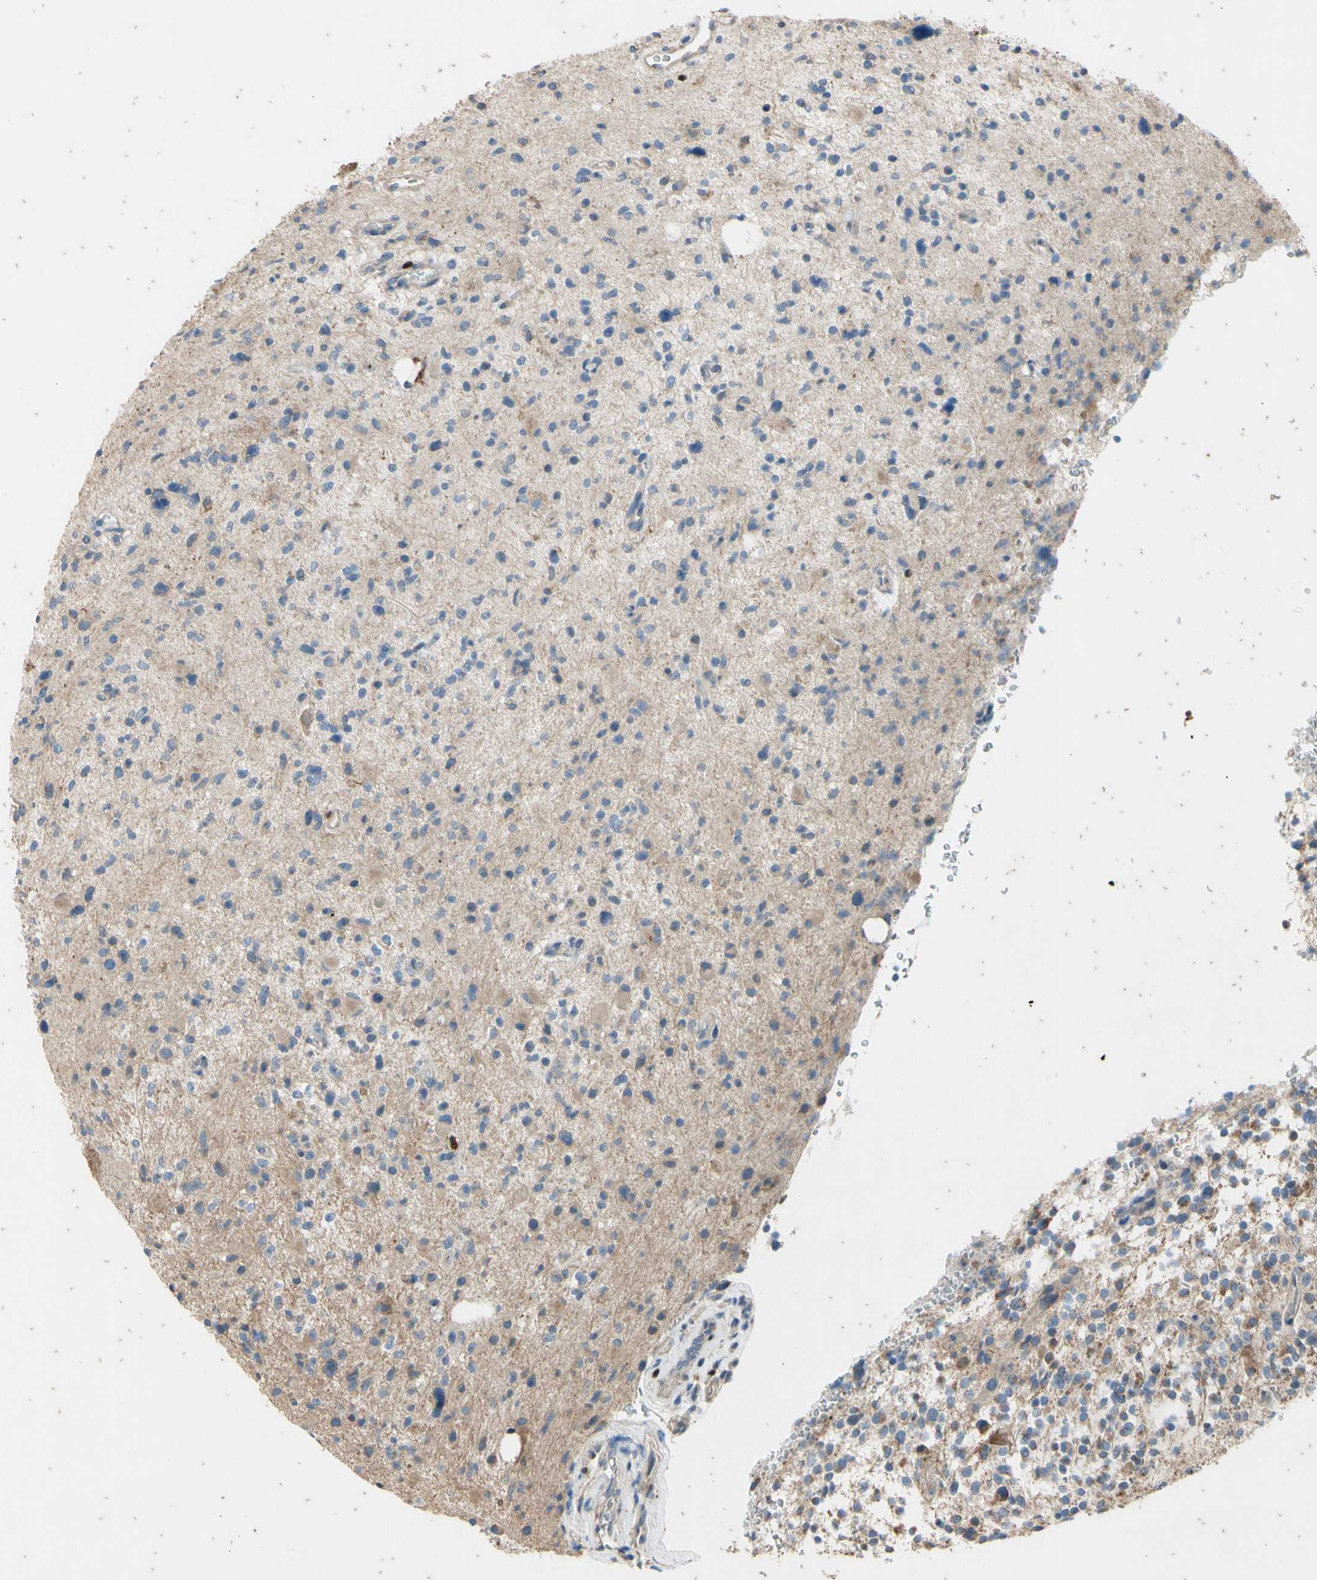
{"staining": {"intensity": "negative", "quantity": "none", "location": "none"}, "tissue": "glioma", "cell_type": "Tumor cells", "image_type": "cancer", "snomed": [{"axis": "morphology", "description": "Glioma, malignant, High grade"}, {"axis": "topography", "description": "Brain"}], "caption": "Glioma was stained to show a protein in brown. There is no significant staining in tumor cells.", "gene": "TBX21", "patient": {"sex": "male", "age": 48}}